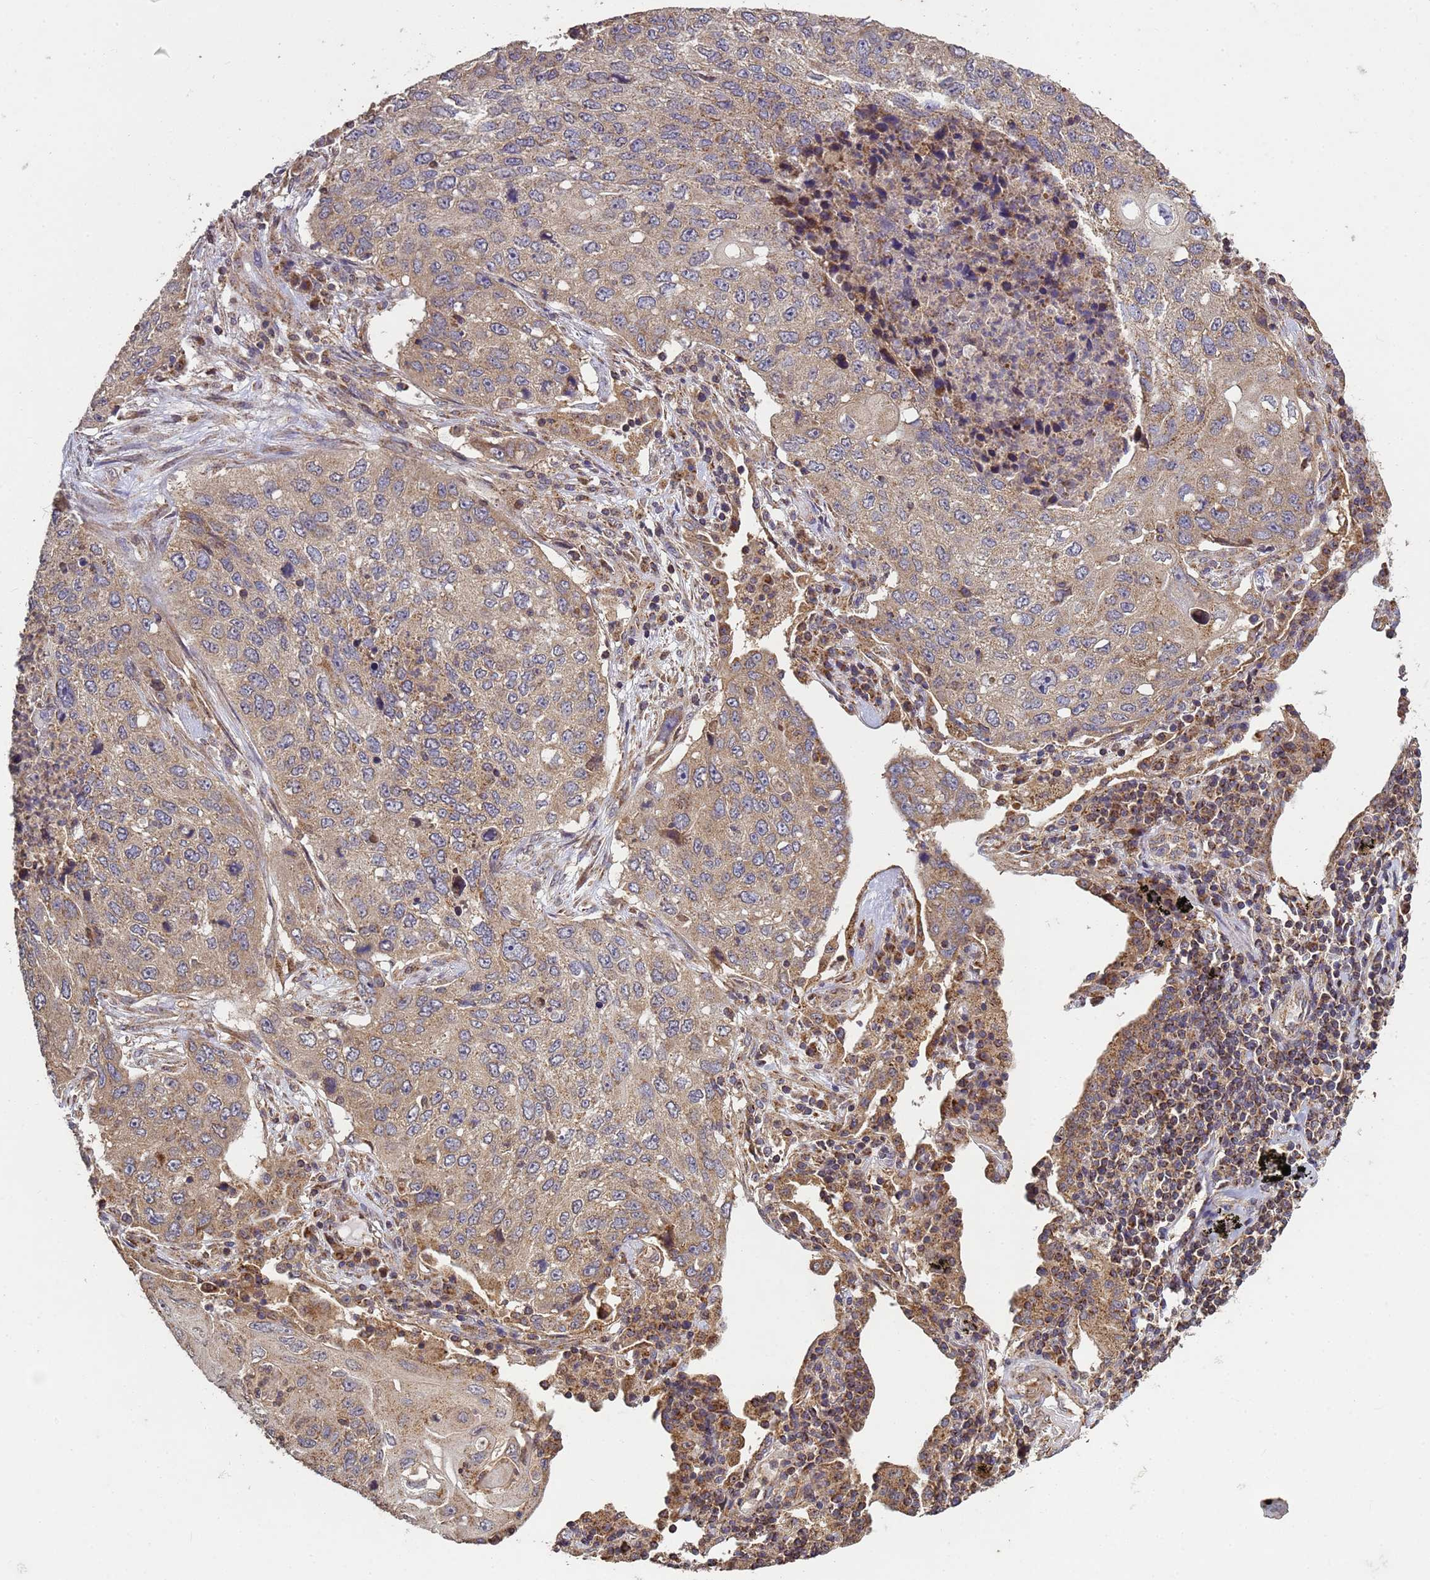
{"staining": {"intensity": "weak", "quantity": ">75%", "location": "cytoplasmic/membranous"}, "tissue": "lung cancer", "cell_type": "Tumor cells", "image_type": "cancer", "snomed": [{"axis": "morphology", "description": "Squamous cell carcinoma, NOS"}, {"axis": "topography", "description": "Lung"}], "caption": "This is an image of immunohistochemistry (IHC) staining of lung squamous cell carcinoma, which shows weak expression in the cytoplasmic/membranous of tumor cells.", "gene": "P2RX7", "patient": {"sex": "female", "age": 63}}